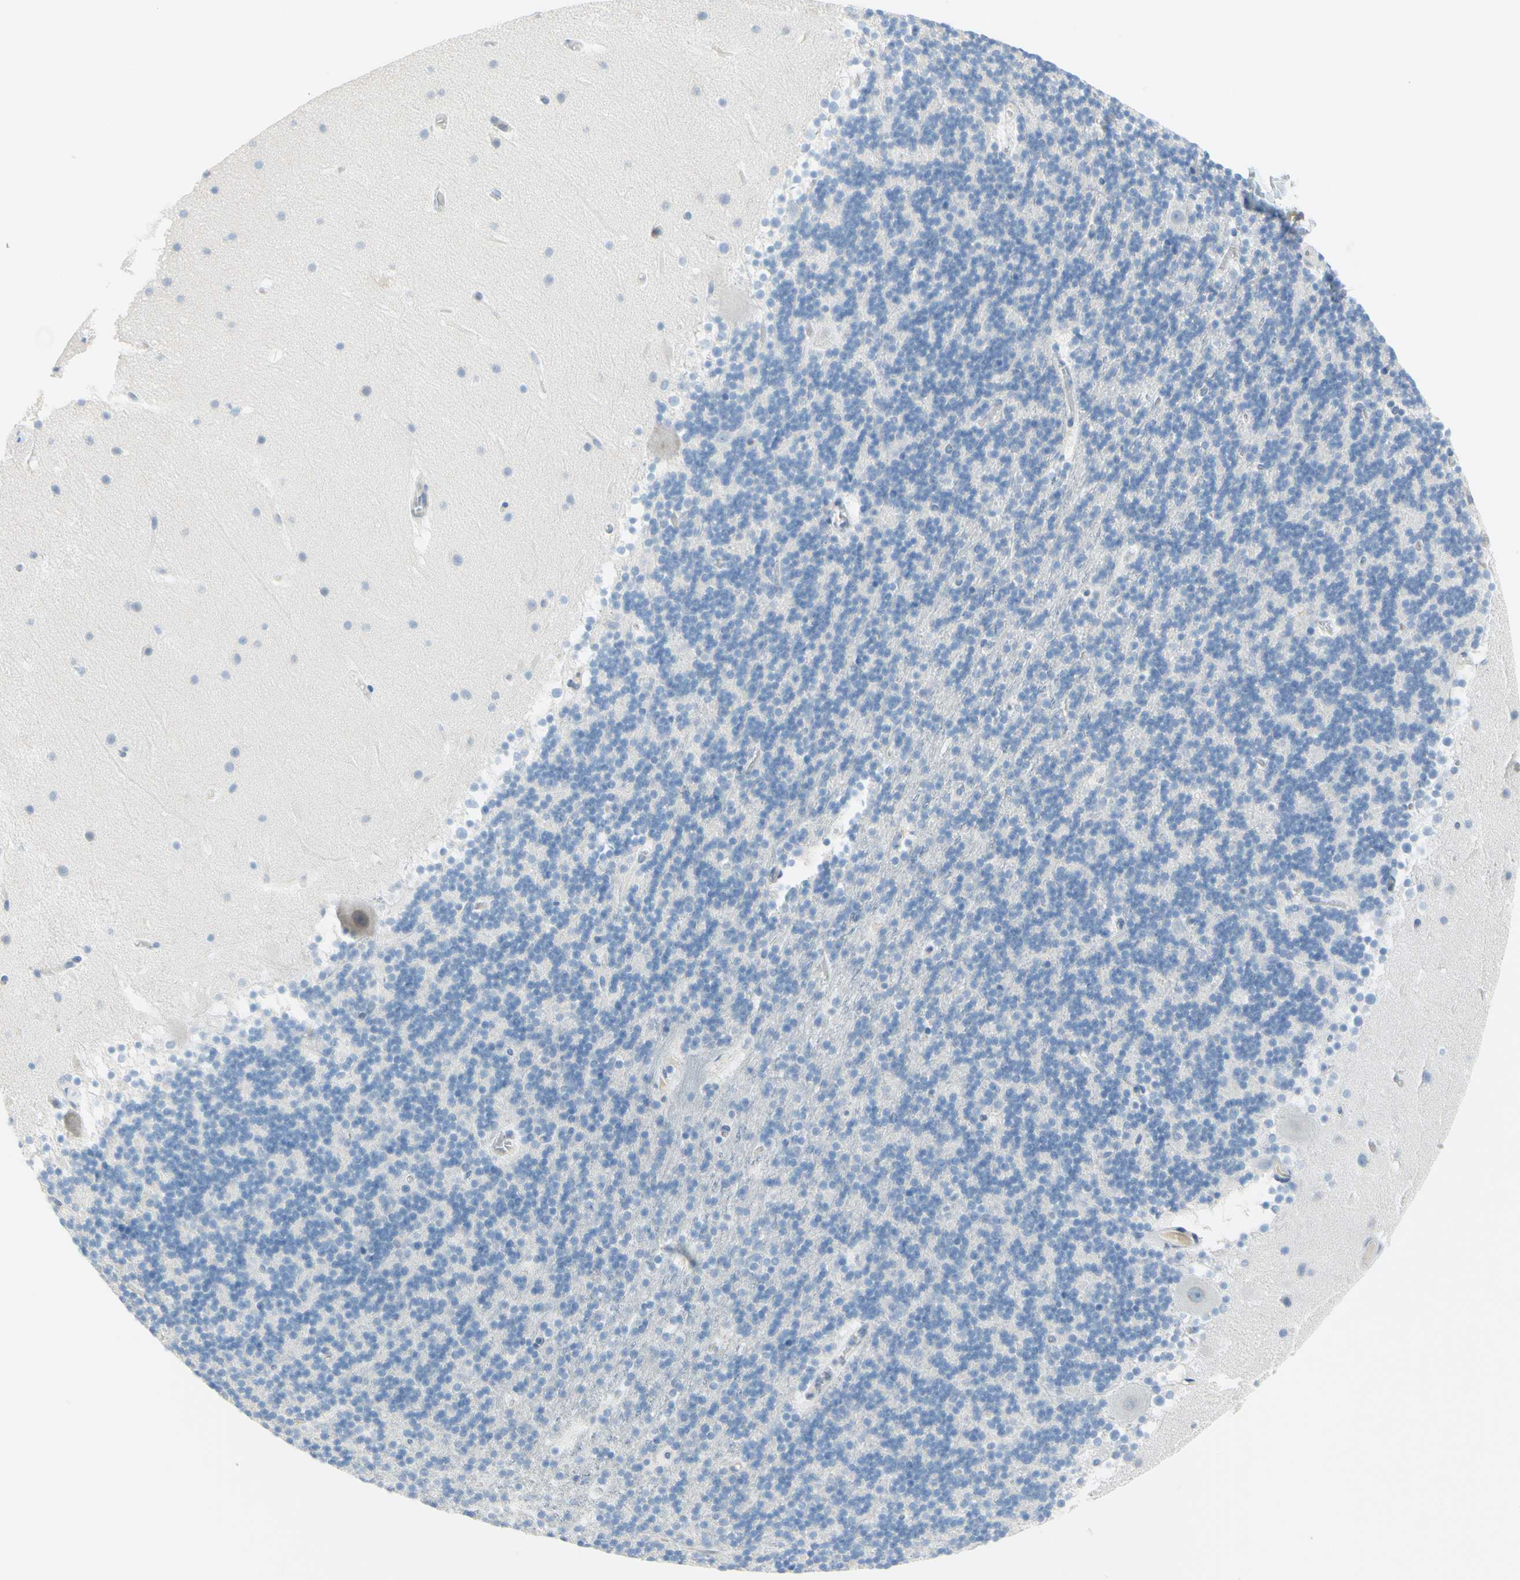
{"staining": {"intensity": "negative", "quantity": "none", "location": "none"}, "tissue": "cerebellum", "cell_type": "Cells in granular layer", "image_type": "normal", "snomed": [{"axis": "morphology", "description": "Normal tissue, NOS"}, {"axis": "topography", "description": "Cerebellum"}], "caption": "High power microscopy photomicrograph of an immunohistochemistry (IHC) micrograph of normal cerebellum, revealing no significant positivity in cells in granular layer. (DAB IHC visualized using brightfield microscopy, high magnification).", "gene": "DCT", "patient": {"sex": "male", "age": 45}}